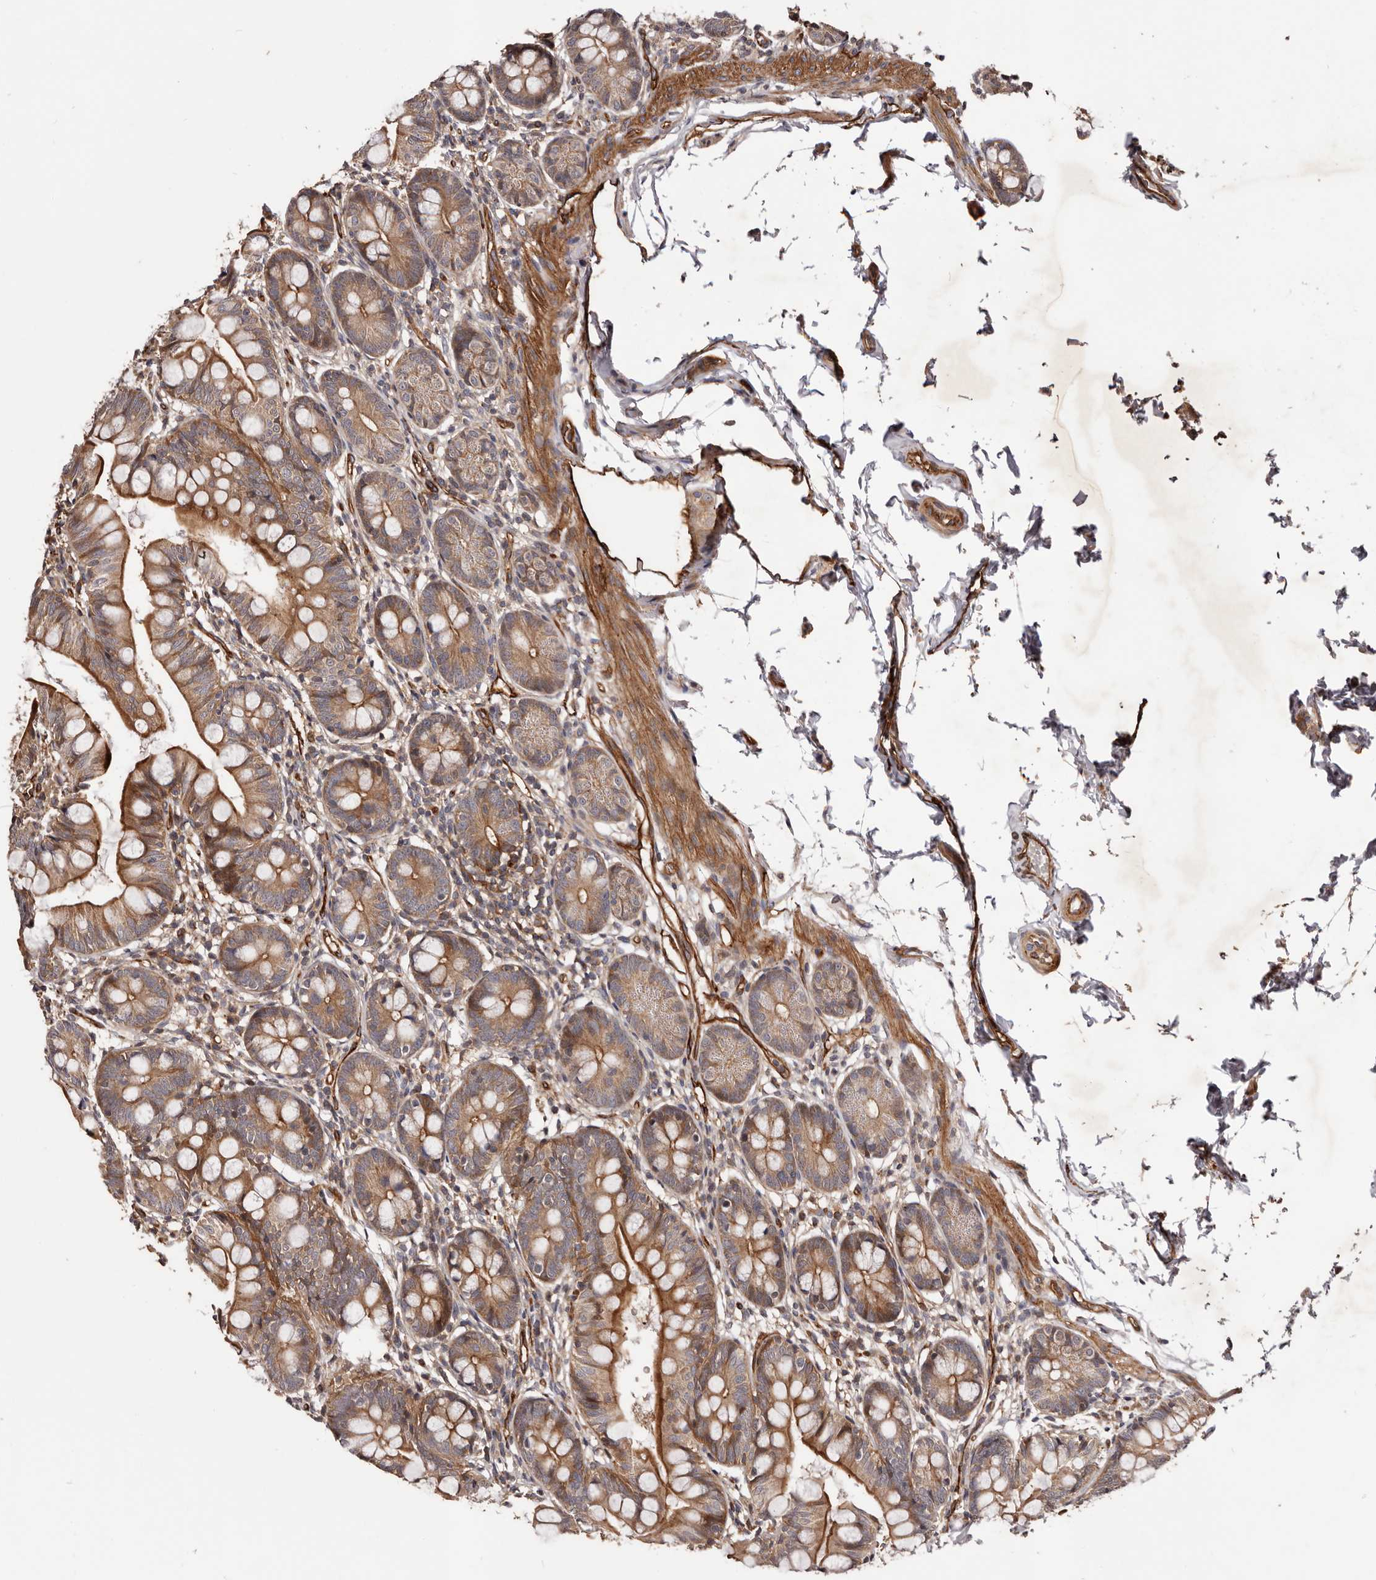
{"staining": {"intensity": "strong", "quantity": "25%-75%", "location": "cytoplasmic/membranous"}, "tissue": "small intestine", "cell_type": "Glandular cells", "image_type": "normal", "snomed": [{"axis": "morphology", "description": "Normal tissue, NOS"}, {"axis": "topography", "description": "Small intestine"}], "caption": "A micrograph of human small intestine stained for a protein demonstrates strong cytoplasmic/membranous brown staining in glandular cells. (DAB (3,3'-diaminobenzidine) IHC with brightfield microscopy, high magnification).", "gene": "GTPBP1", "patient": {"sex": "male", "age": 7}}